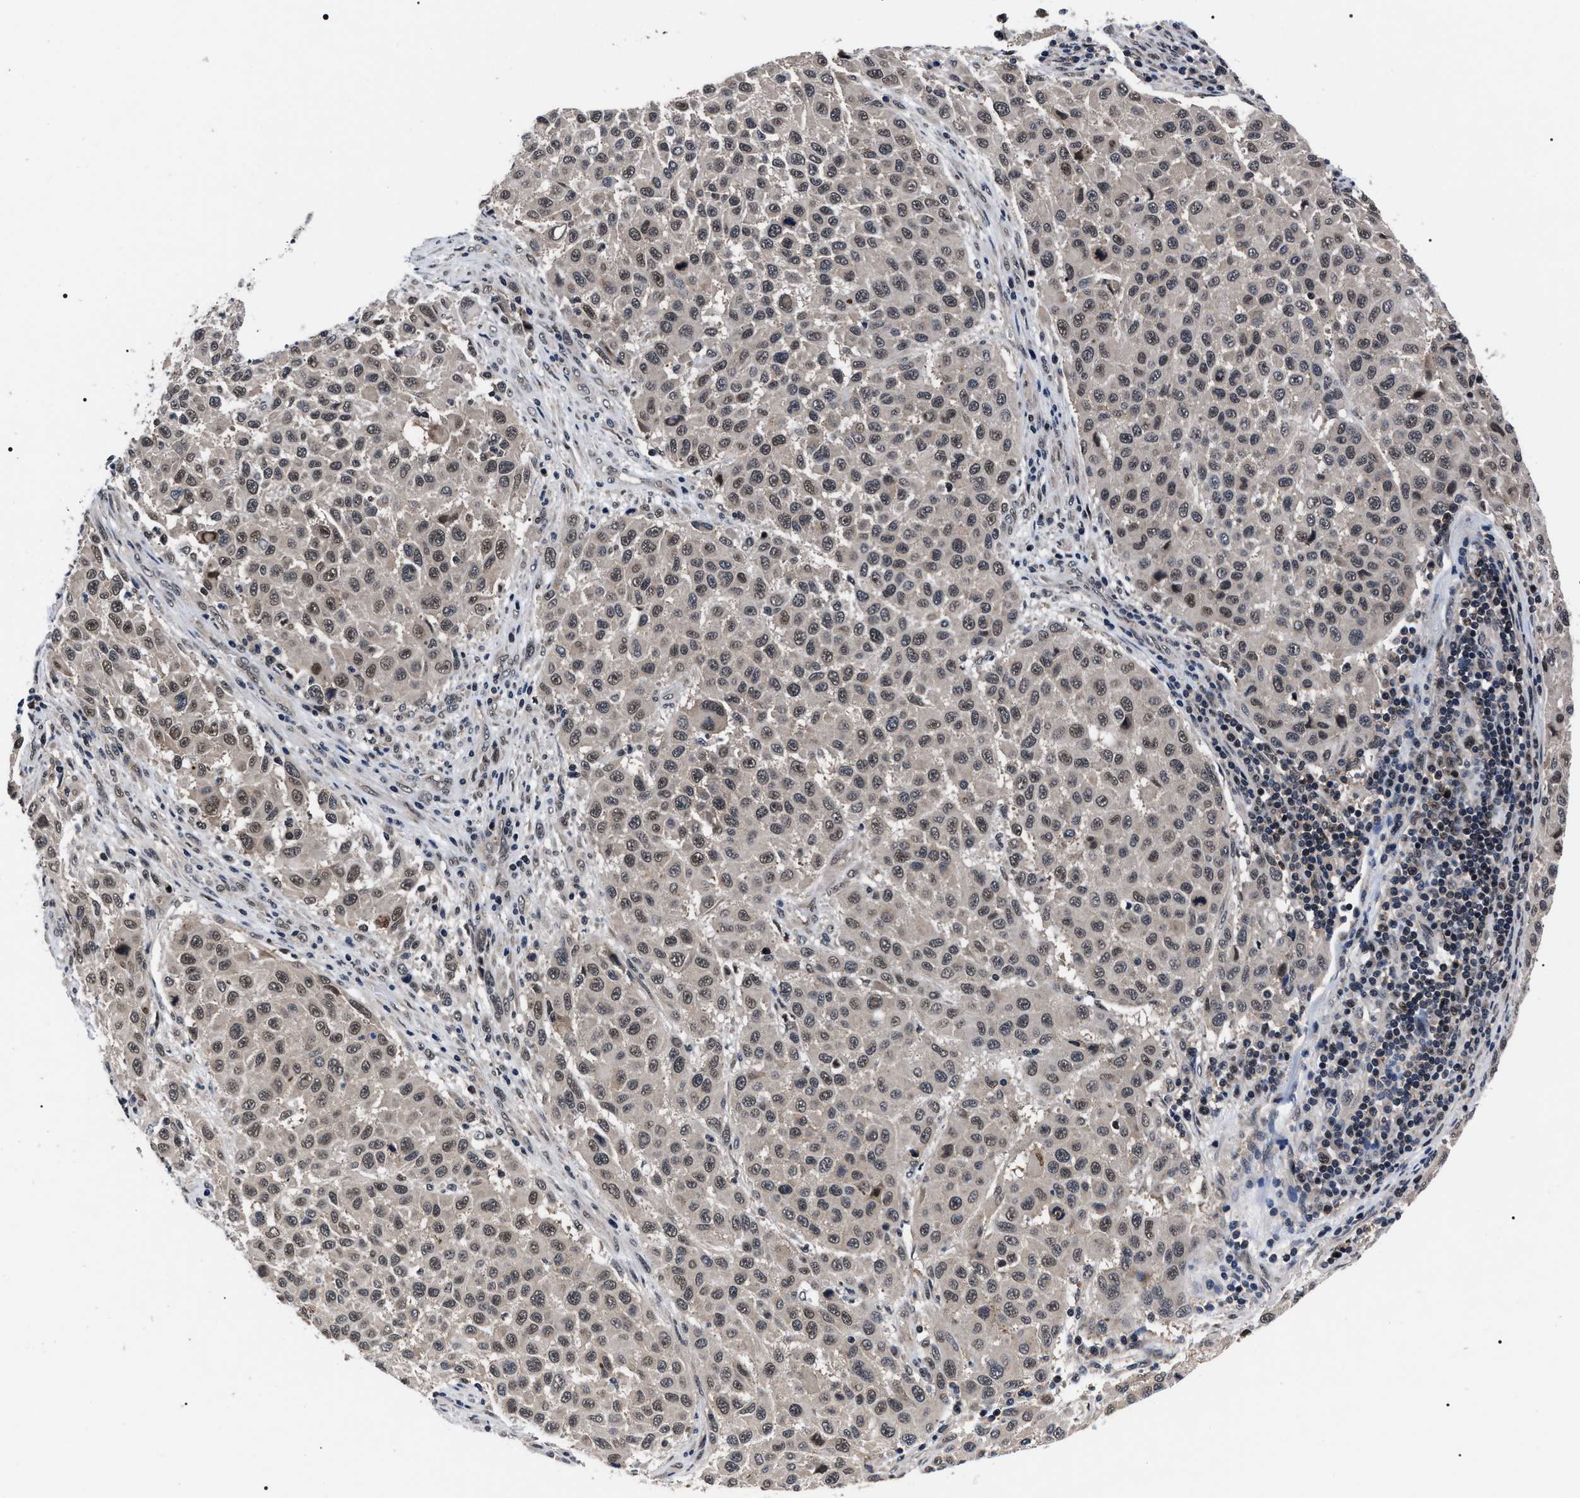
{"staining": {"intensity": "weak", "quantity": ">75%", "location": "nuclear"}, "tissue": "melanoma", "cell_type": "Tumor cells", "image_type": "cancer", "snomed": [{"axis": "morphology", "description": "Malignant melanoma, Metastatic site"}, {"axis": "topography", "description": "Lymph node"}], "caption": "This is a histology image of immunohistochemistry staining of melanoma, which shows weak expression in the nuclear of tumor cells.", "gene": "CSNK2A1", "patient": {"sex": "male", "age": 61}}